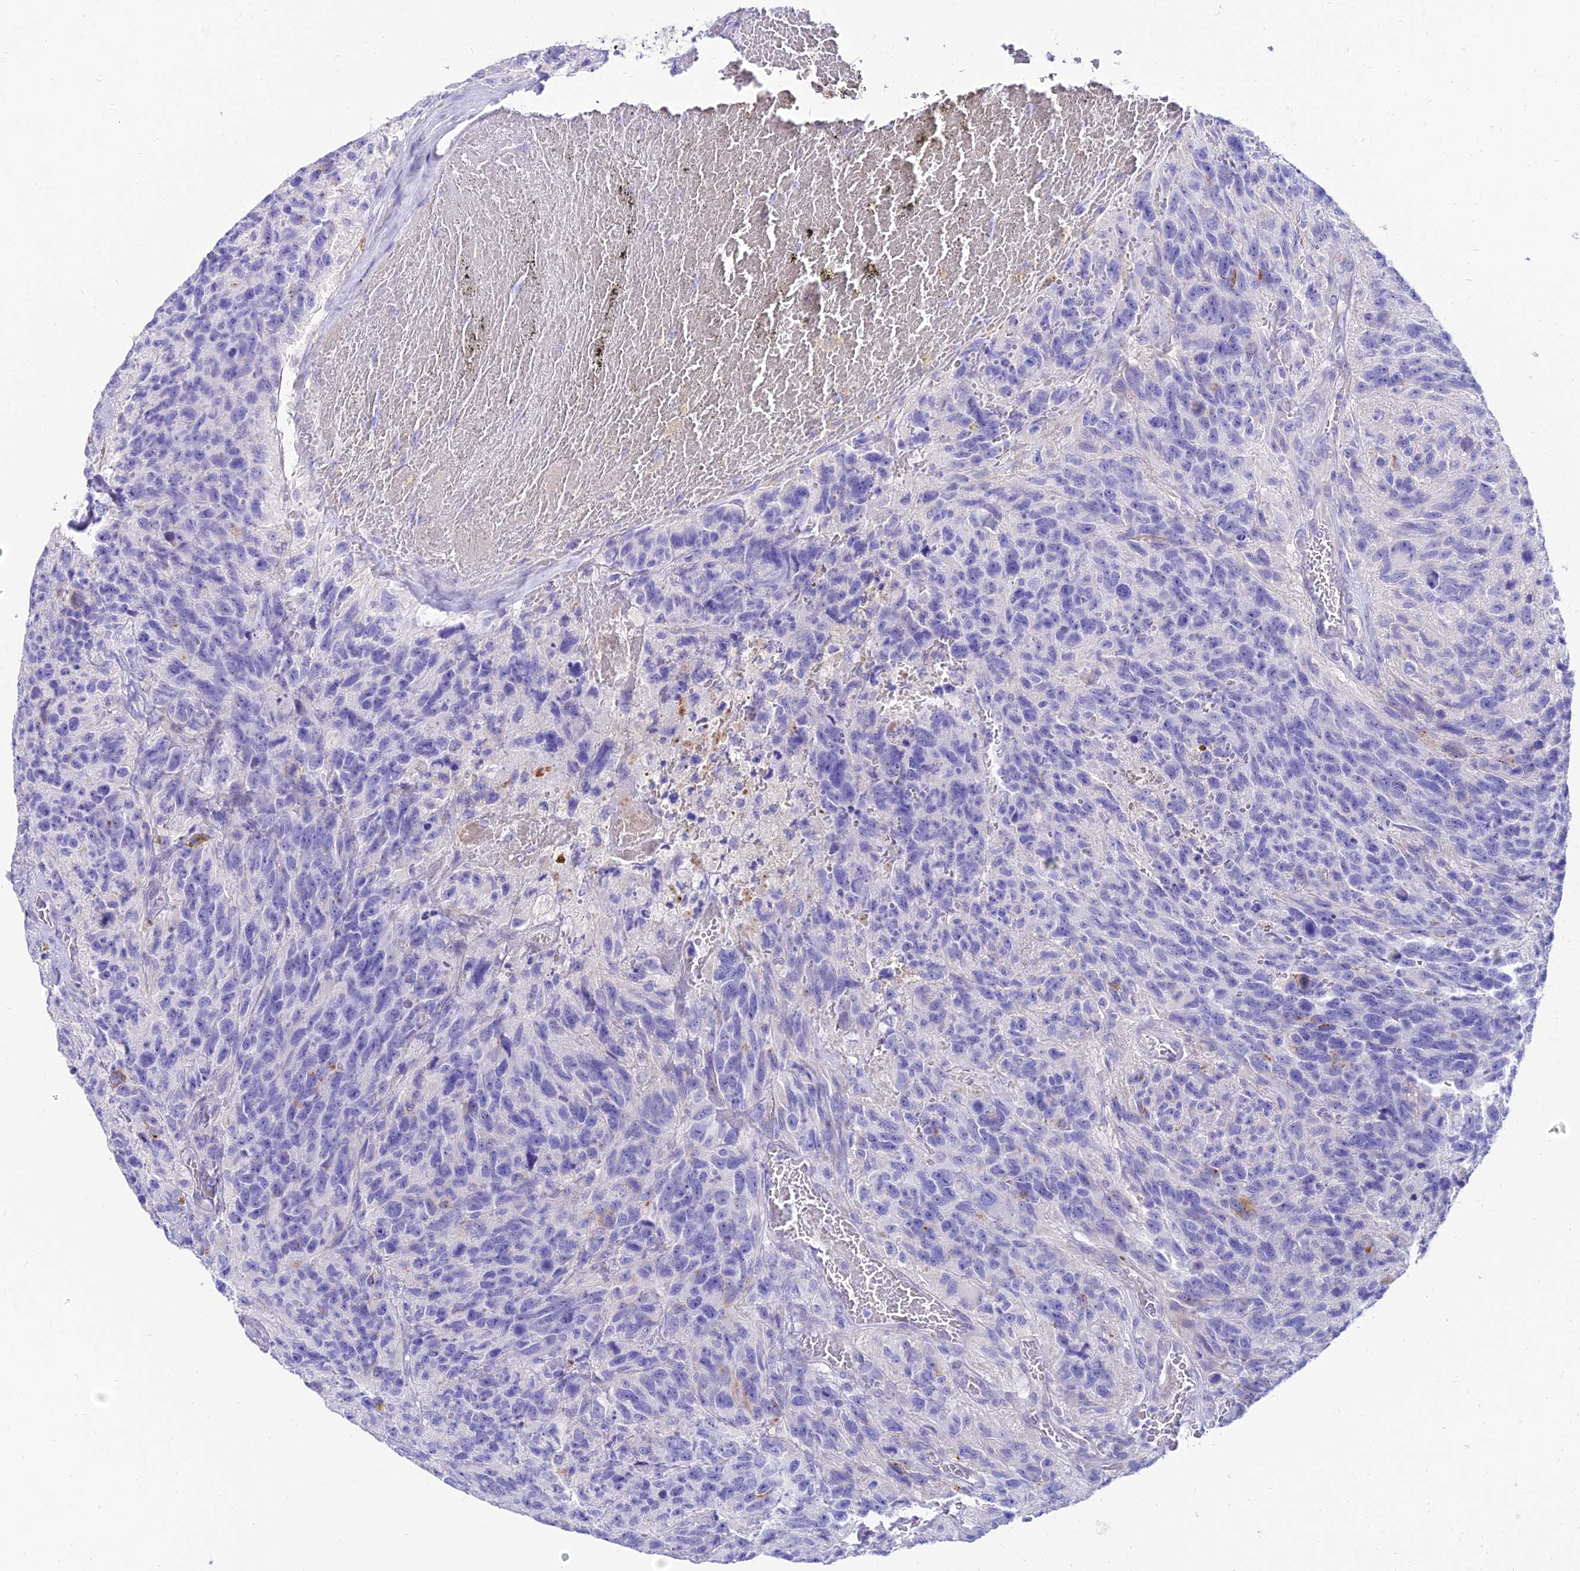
{"staining": {"intensity": "negative", "quantity": "none", "location": "none"}, "tissue": "glioma", "cell_type": "Tumor cells", "image_type": "cancer", "snomed": [{"axis": "morphology", "description": "Glioma, malignant, High grade"}, {"axis": "topography", "description": "Brain"}], "caption": "Protein analysis of glioma exhibits no significant staining in tumor cells.", "gene": "TAC3", "patient": {"sex": "male", "age": 69}}